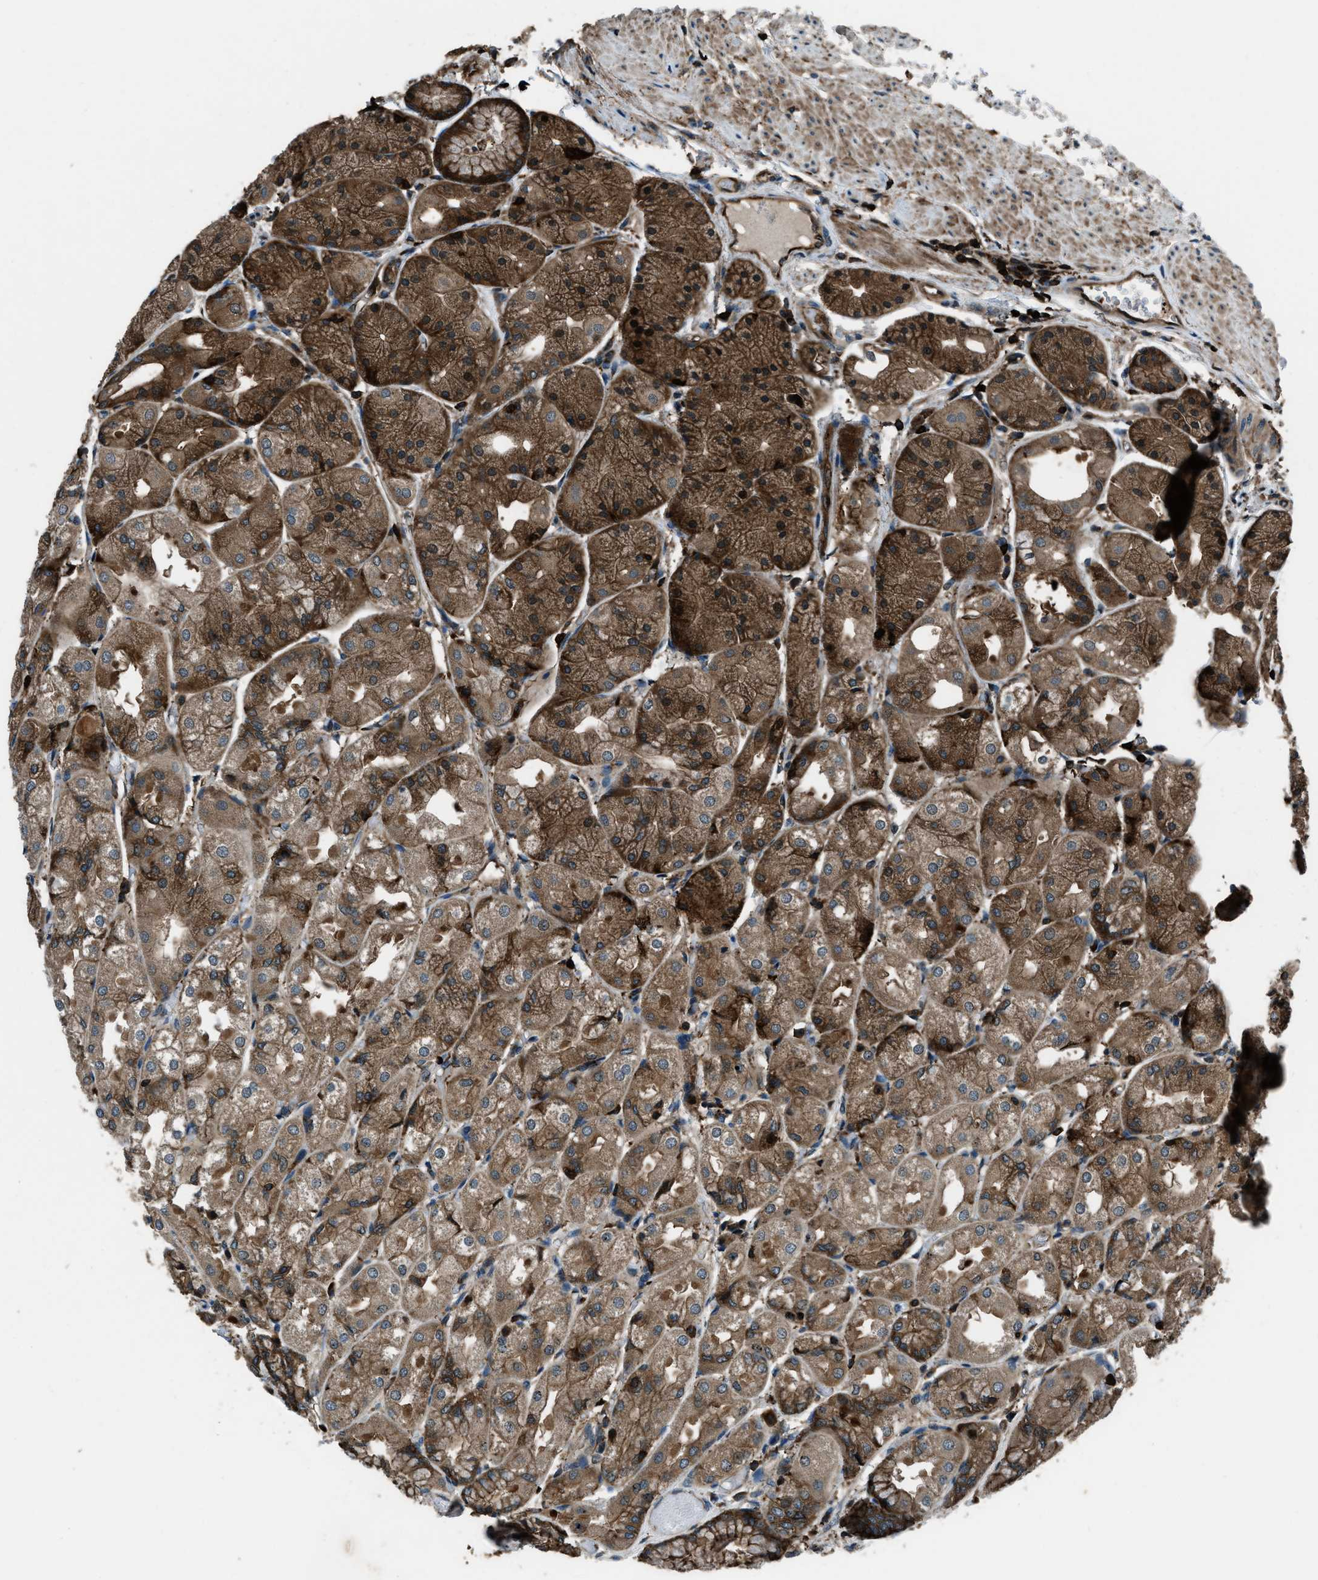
{"staining": {"intensity": "strong", "quantity": ">75%", "location": "cytoplasmic/membranous,nuclear"}, "tissue": "stomach", "cell_type": "Glandular cells", "image_type": "normal", "snomed": [{"axis": "morphology", "description": "Normal tissue, NOS"}, {"axis": "topography", "description": "Stomach, upper"}], "caption": "This histopathology image reveals immunohistochemistry staining of unremarkable stomach, with high strong cytoplasmic/membranous,nuclear positivity in about >75% of glandular cells.", "gene": "SNX30", "patient": {"sex": "male", "age": 72}}